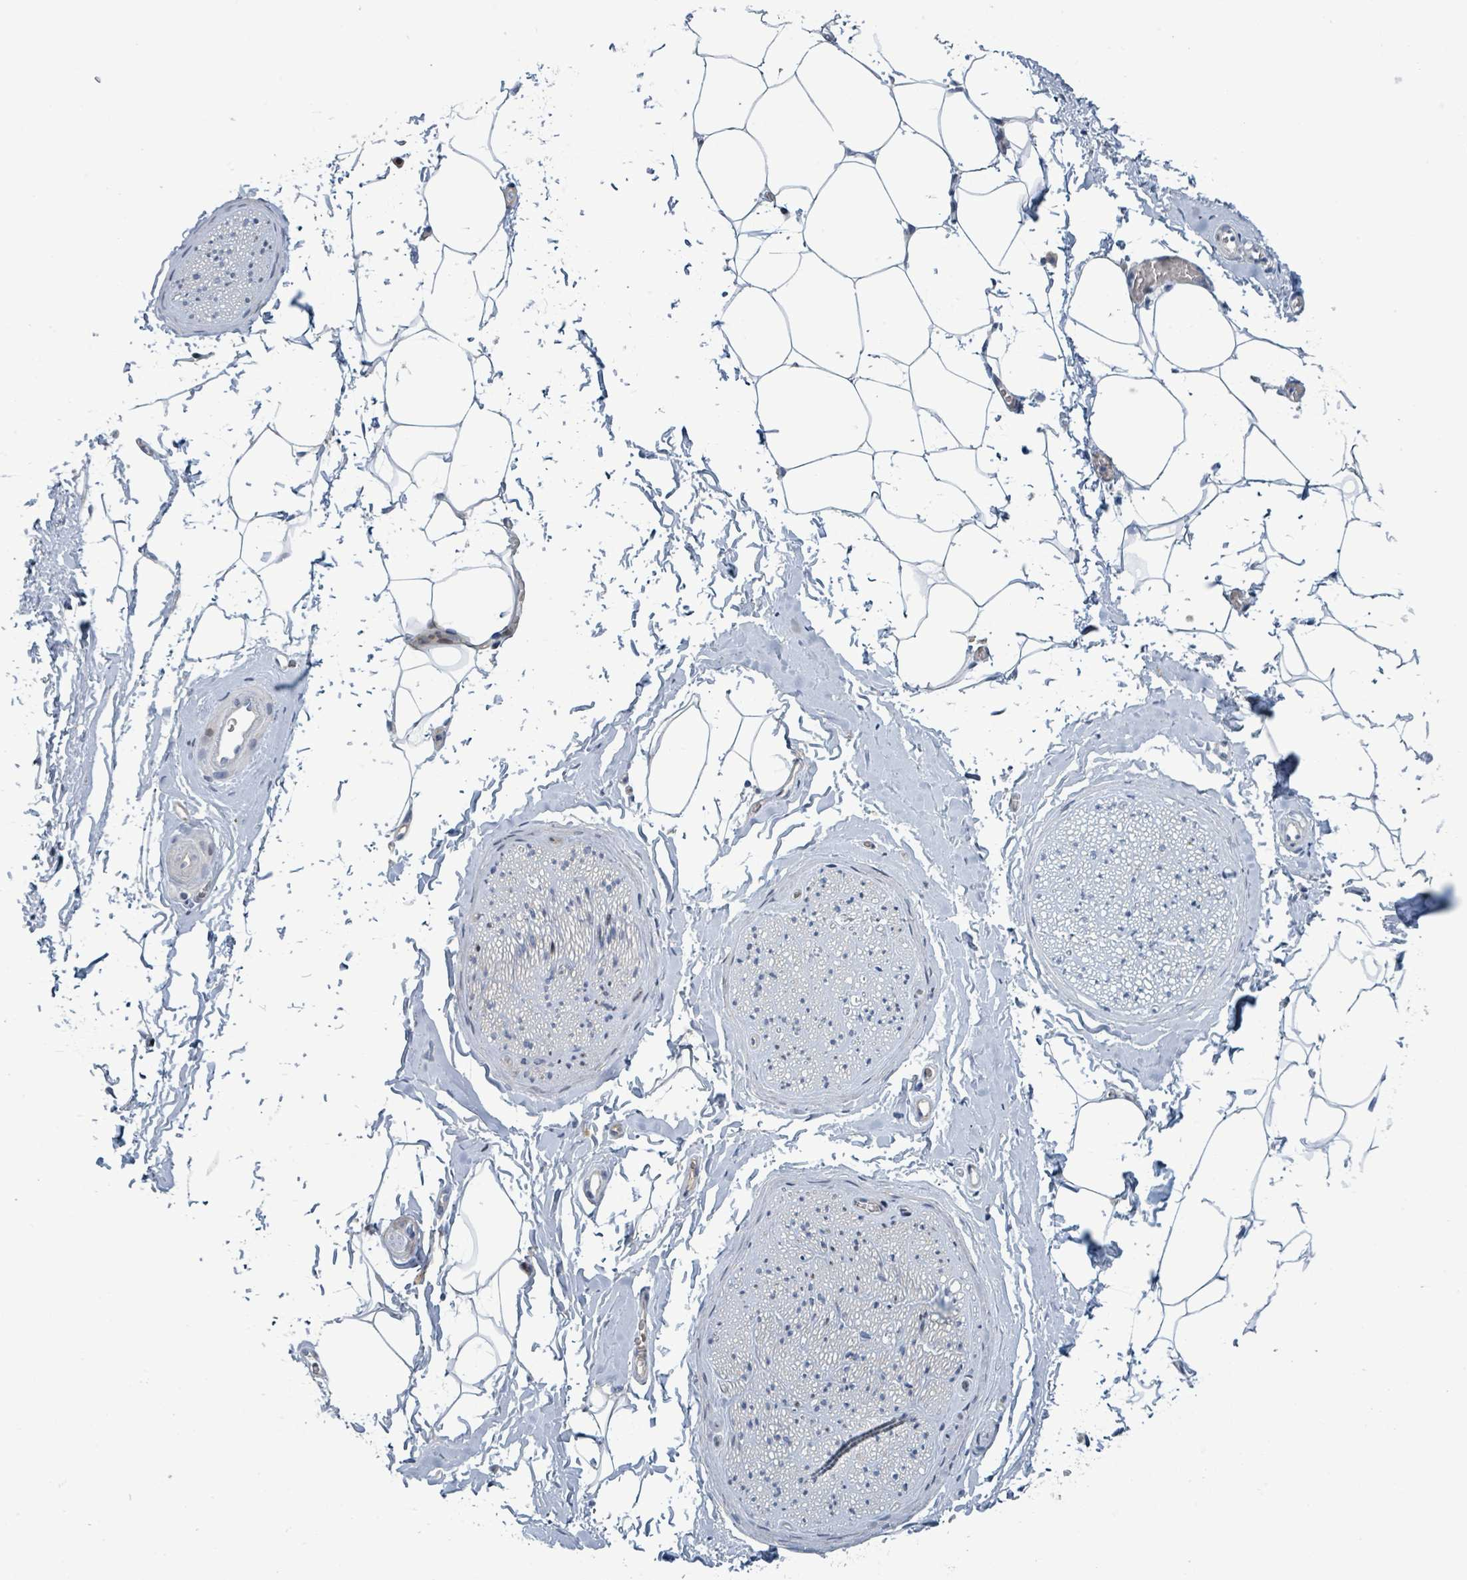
{"staining": {"intensity": "negative", "quantity": "none", "location": "none"}, "tissue": "adipose tissue", "cell_type": "Adipocytes", "image_type": "normal", "snomed": [{"axis": "morphology", "description": "Normal tissue, NOS"}, {"axis": "morphology", "description": "Adenocarcinoma, High grade"}, {"axis": "topography", "description": "Prostate"}, {"axis": "topography", "description": "Peripheral nerve tissue"}], "caption": "Immunohistochemical staining of unremarkable adipose tissue reveals no significant expression in adipocytes.", "gene": "RPL32", "patient": {"sex": "male", "age": 68}}